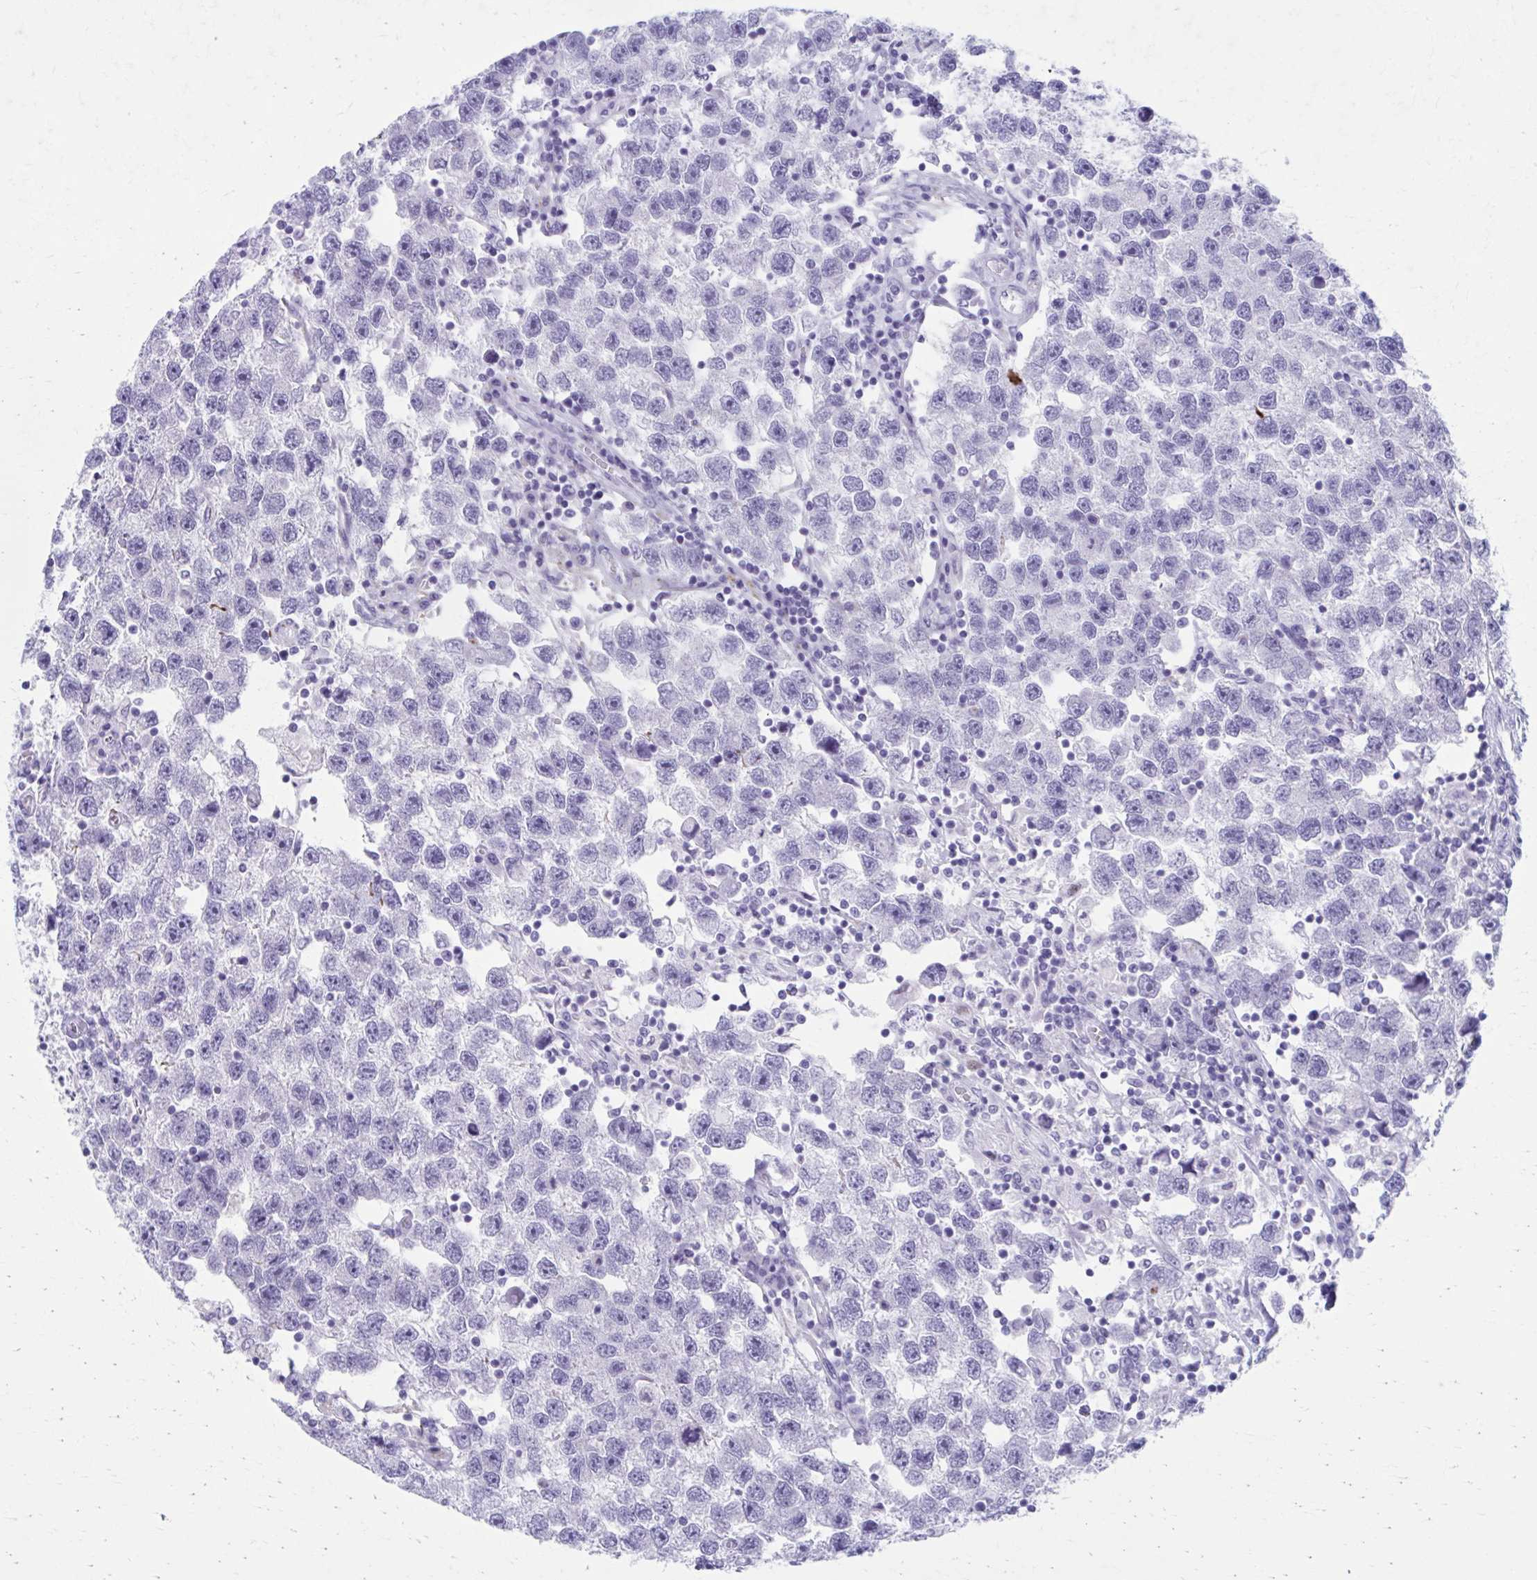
{"staining": {"intensity": "negative", "quantity": "none", "location": "none"}, "tissue": "testis cancer", "cell_type": "Tumor cells", "image_type": "cancer", "snomed": [{"axis": "morphology", "description": "Seminoma, NOS"}, {"axis": "topography", "description": "Testis"}], "caption": "Immunohistochemistry histopathology image of neoplastic tissue: human seminoma (testis) stained with DAB (3,3'-diaminobenzidine) shows no significant protein expression in tumor cells. (Brightfield microscopy of DAB immunohistochemistry (IHC) at high magnification).", "gene": "KCNE2", "patient": {"sex": "male", "age": 26}}